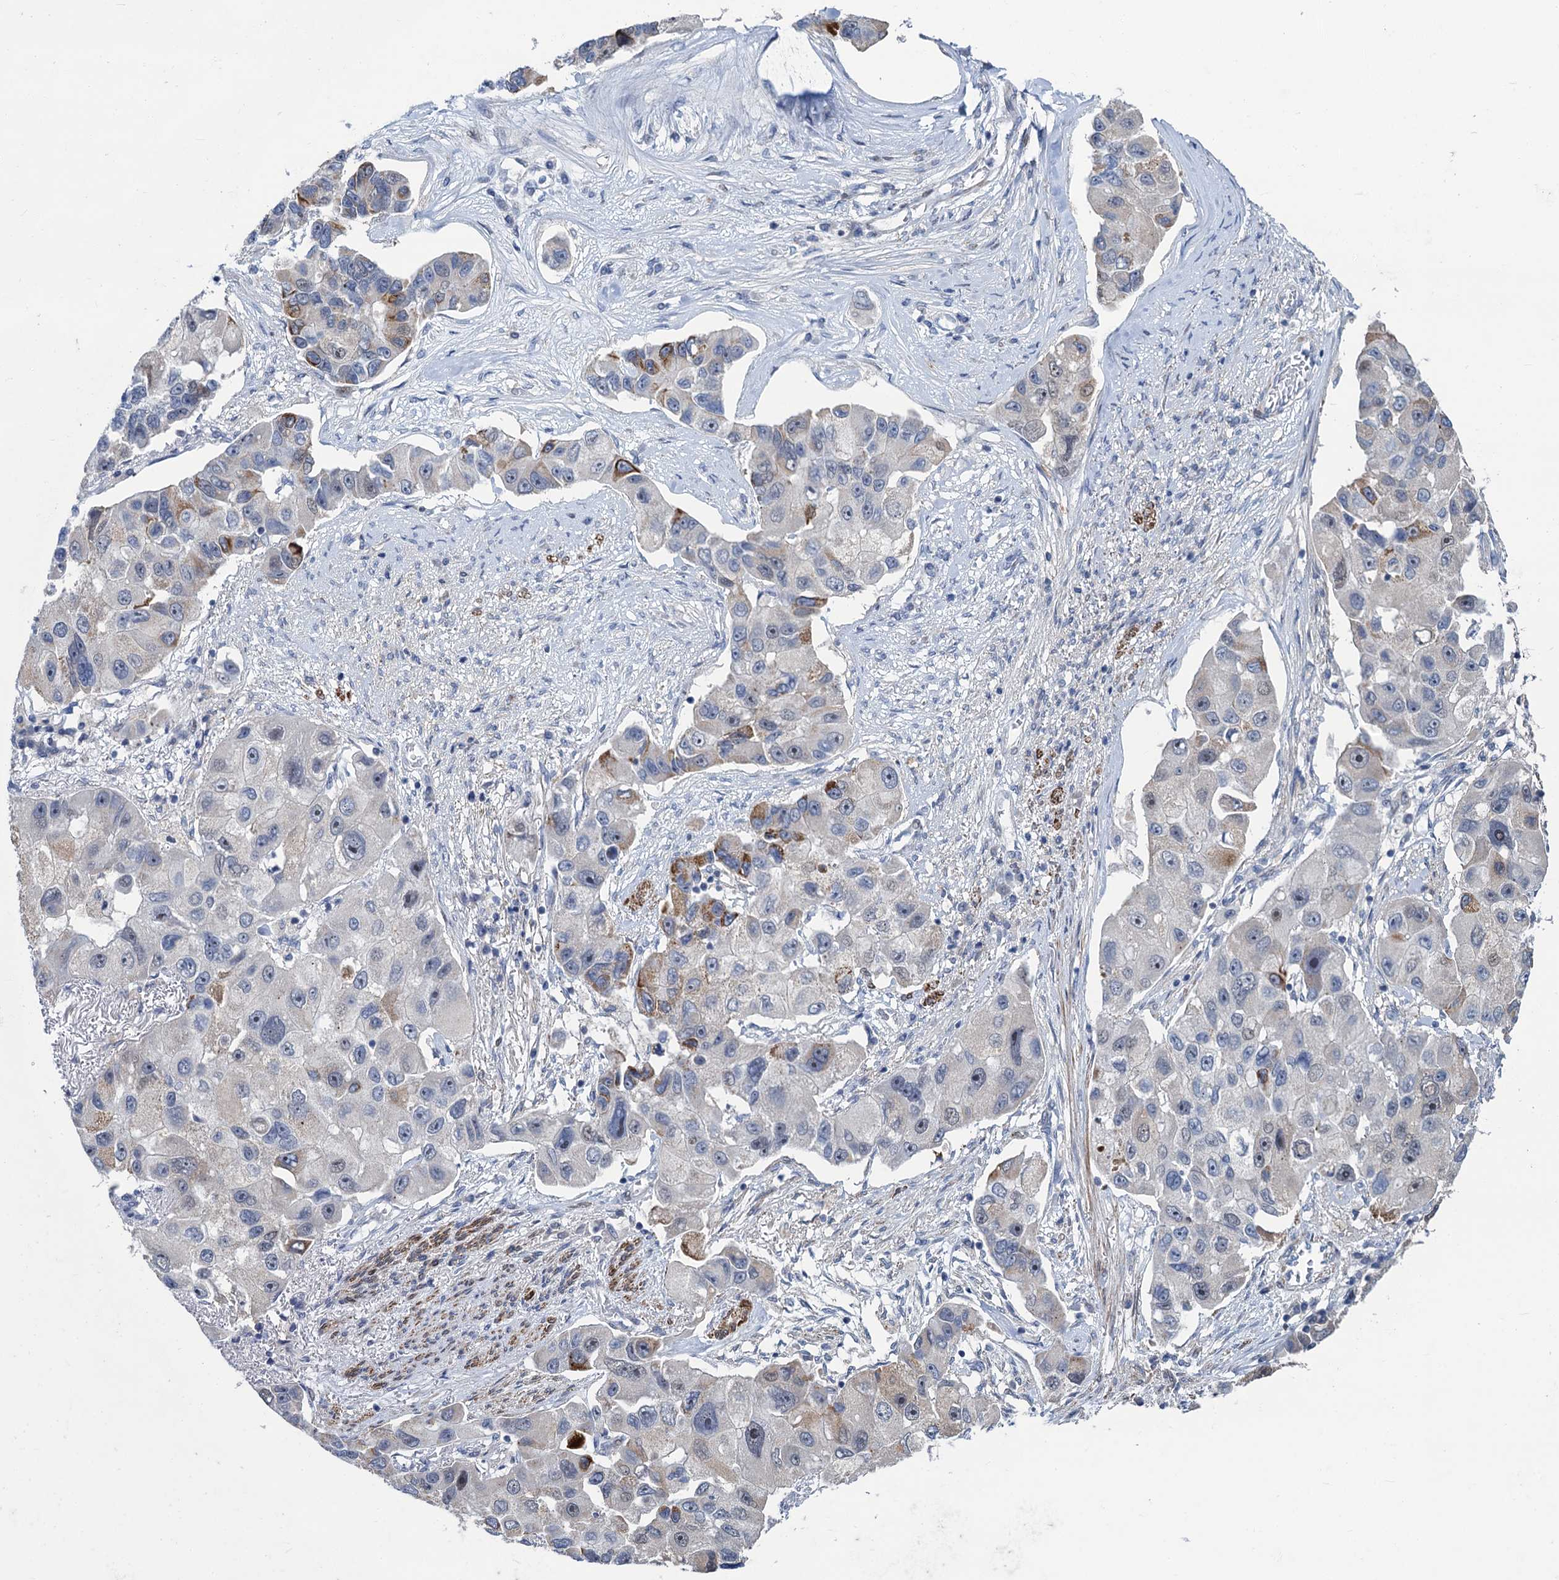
{"staining": {"intensity": "moderate", "quantity": "<25%", "location": "cytoplasmic/membranous"}, "tissue": "lung cancer", "cell_type": "Tumor cells", "image_type": "cancer", "snomed": [{"axis": "morphology", "description": "Adenocarcinoma, NOS"}, {"axis": "topography", "description": "Lung"}], "caption": "High-power microscopy captured an immunohistochemistry (IHC) micrograph of lung cancer (adenocarcinoma), revealing moderate cytoplasmic/membranous expression in about <25% of tumor cells.", "gene": "ESYT3", "patient": {"sex": "female", "age": 54}}